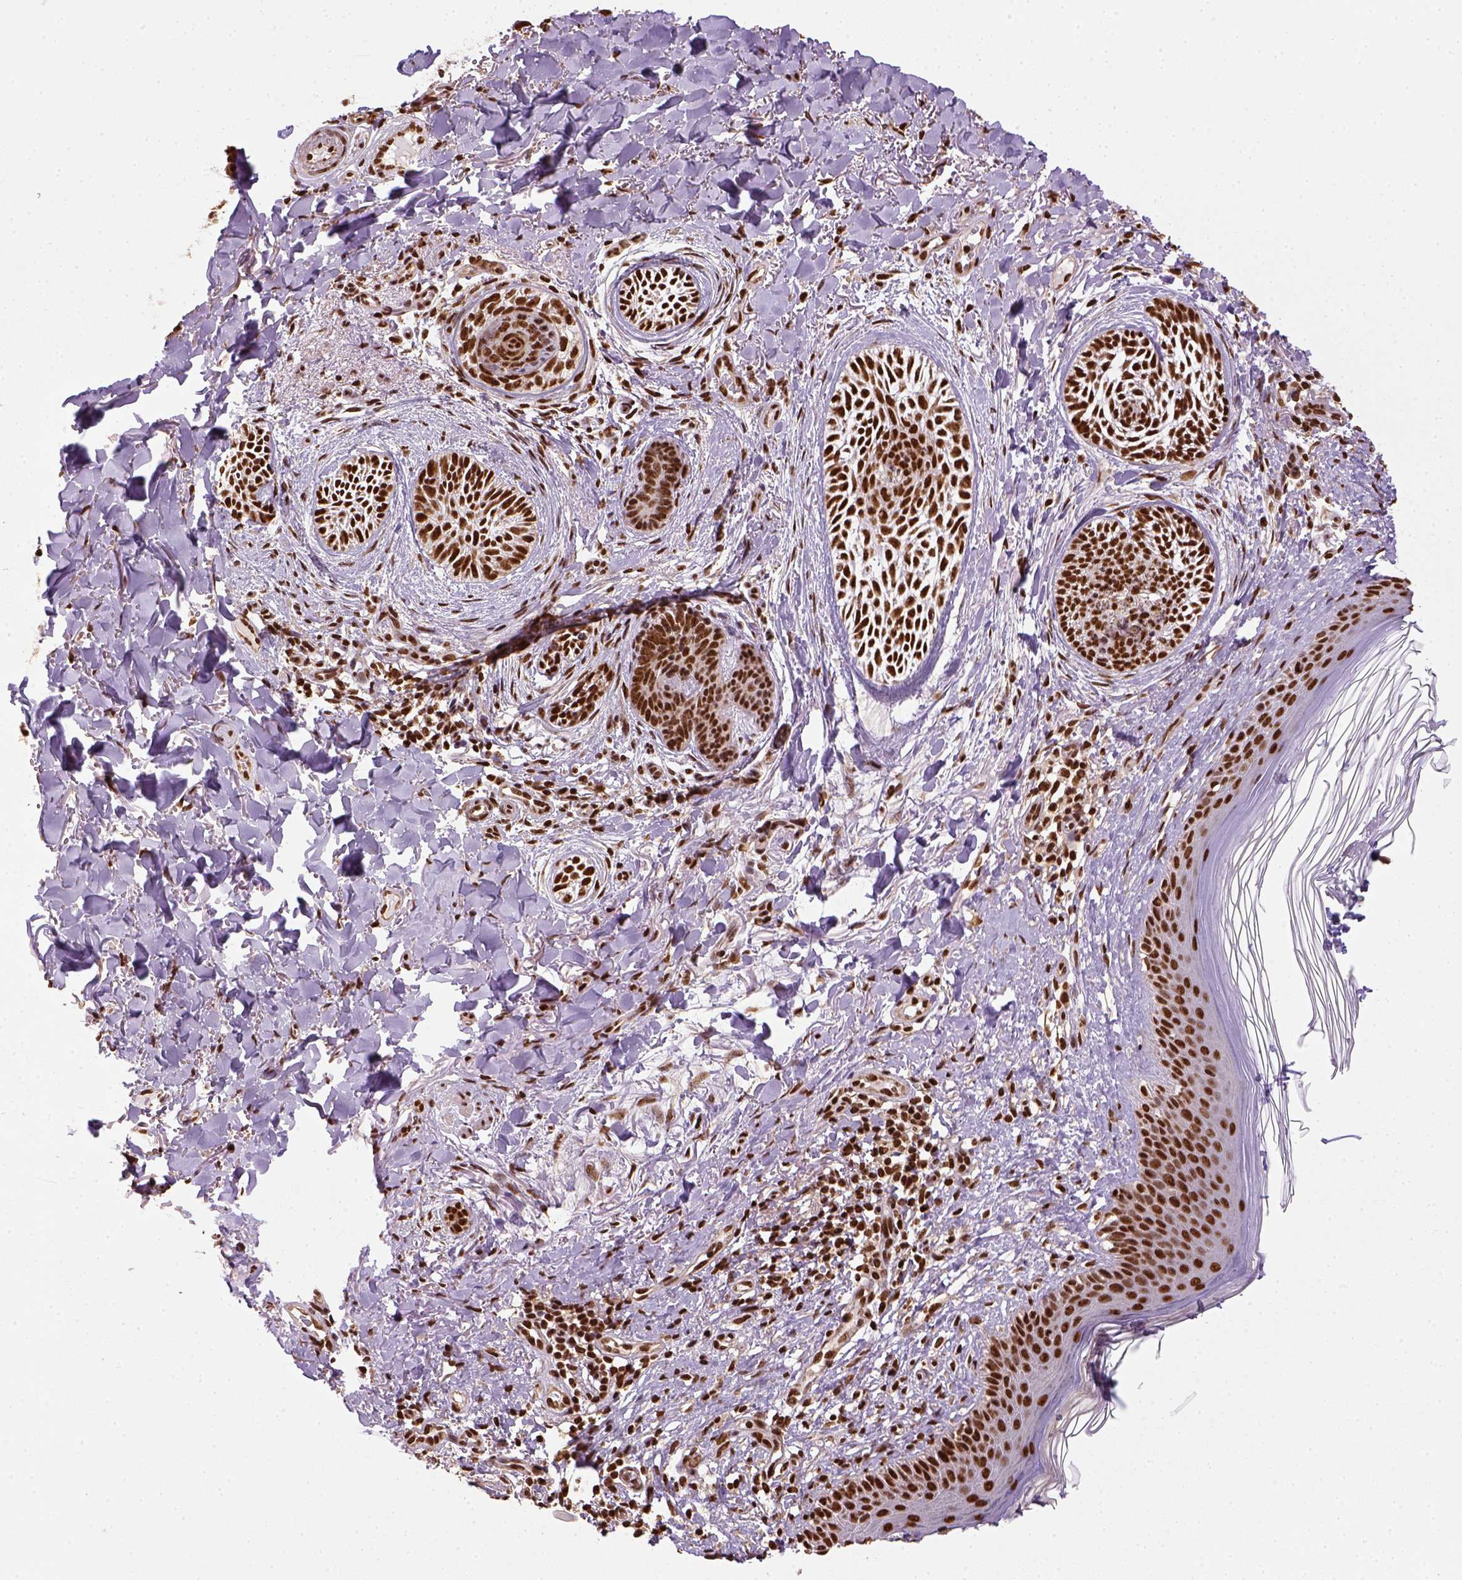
{"staining": {"intensity": "strong", "quantity": ">75%", "location": "nuclear"}, "tissue": "skin cancer", "cell_type": "Tumor cells", "image_type": "cancer", "snomed": [{"axis": "morphology", "description": "Basal cell carcinoma"}, {"axis": "topography", "description": "Skin"}], "caption": "About >75% of tumor cells in skin basal cell carcinoma reveal strong nuclear protein expression as visualized by brown immunohistochemical staining.", "gene": "CCAR1", "patient": {"sex": "female", "age": 68}}